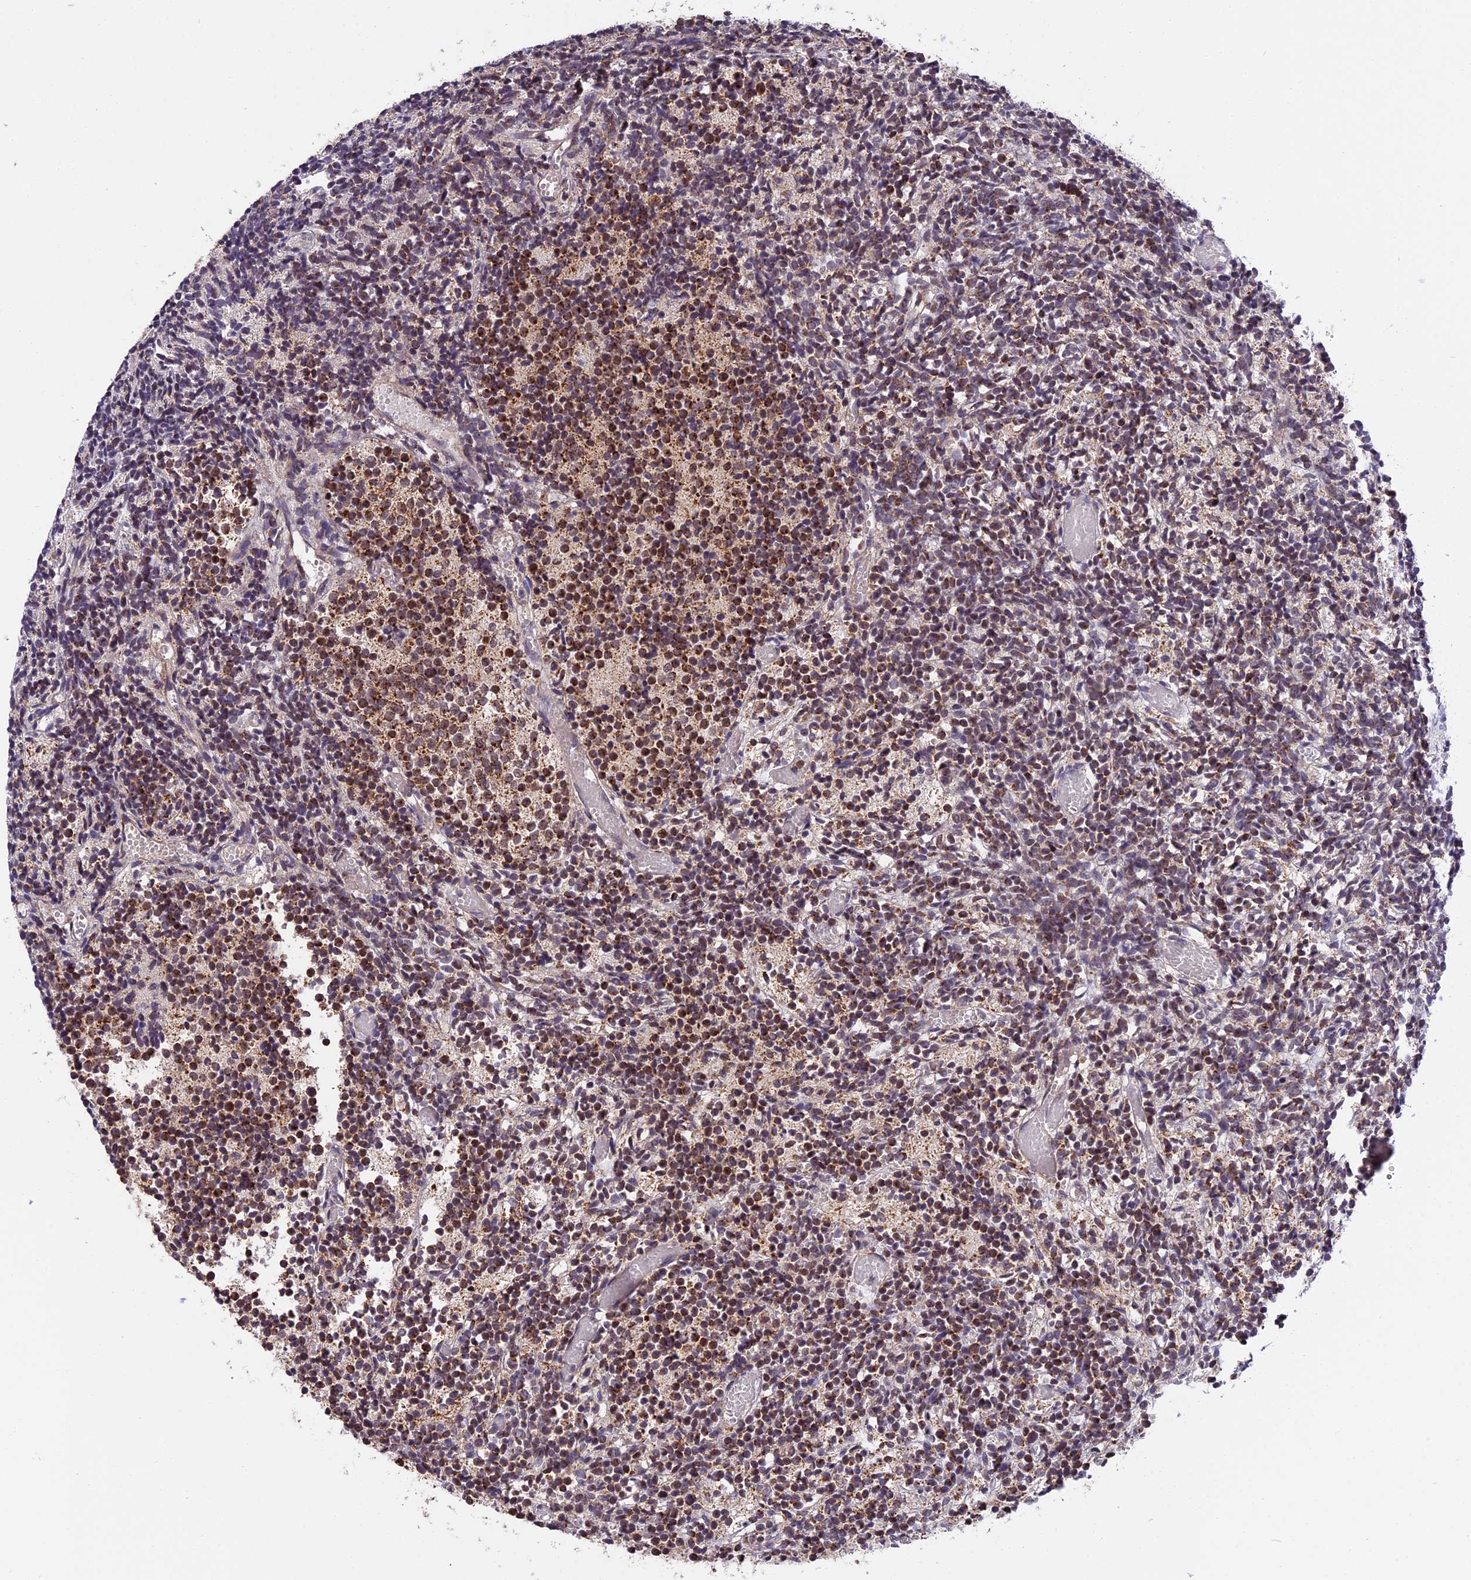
{"staining": {"intensity": "moderate", "quantity": ">75%", "location": "cytoplasmic/membranous"}, "tissue": "glioma", "cell_type": "Tumor cells", "image_type": "cancer", "snomed": [{"axis": "morphology", "description": "Glioma, malignant, Low grade"}, {"axis": "topography", "description": "Brain"}], "caption": "Tumor cells demonstrate medium levels of moderate cytoplasmic/membranous staining in about >75% of cells in human malignant glioma (low-grade).", "gene": "RERGL", "patient": {"sex": "female", "age": 1}}